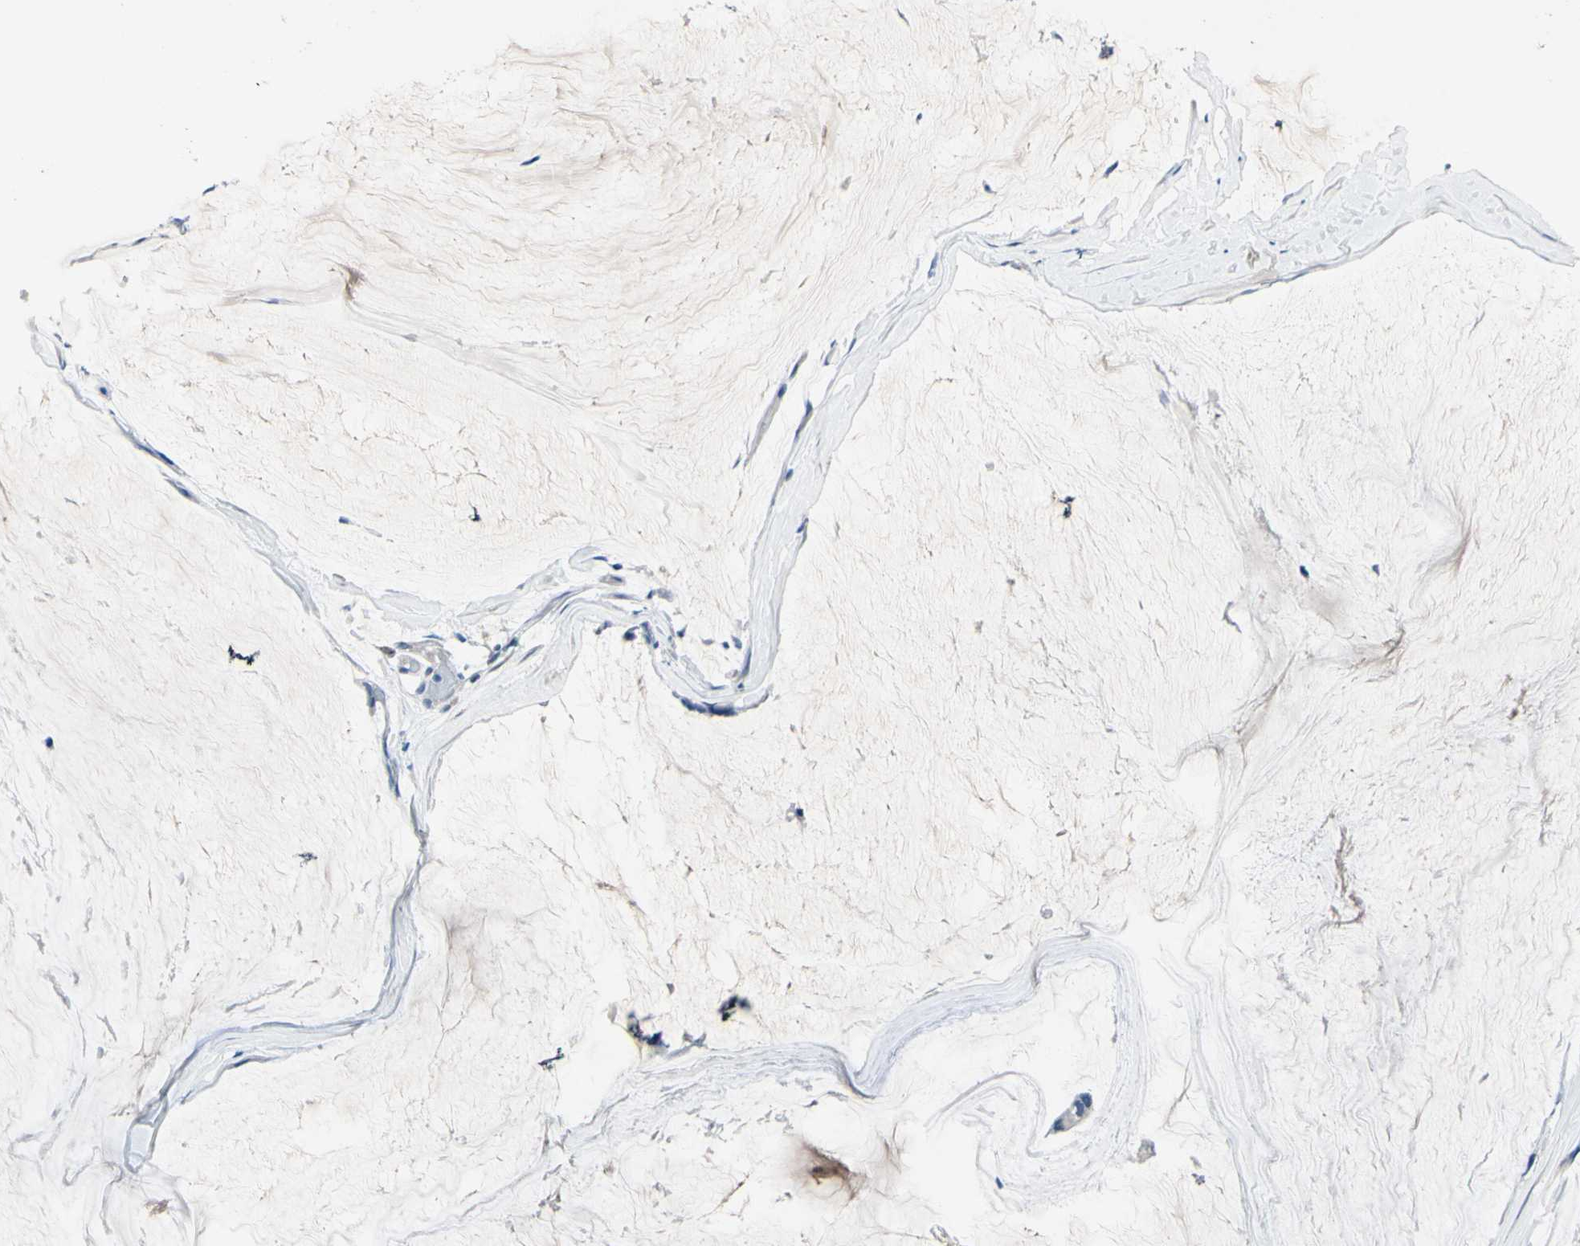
{"staining": {"intensity": "negative", "quantity": "none", "location": "none"}, "tissue": "ovarian cancer", "cell_type": "Tumor cells", "image_type": "cancer", "snomed": [{"axis": "morphology", "description": "Cystadenocarcinoma, mucinous, NOS"}, {"axis": "topography", "description": "Ovary"}], "caption": "The immunohistochemistry (IHC) image has no significant staining in tumor cells of ovarian mucinous cystadenocarcinoma tissue.", "gene": "SELENOK", "patient": {"sex": "female", "age": 39}}